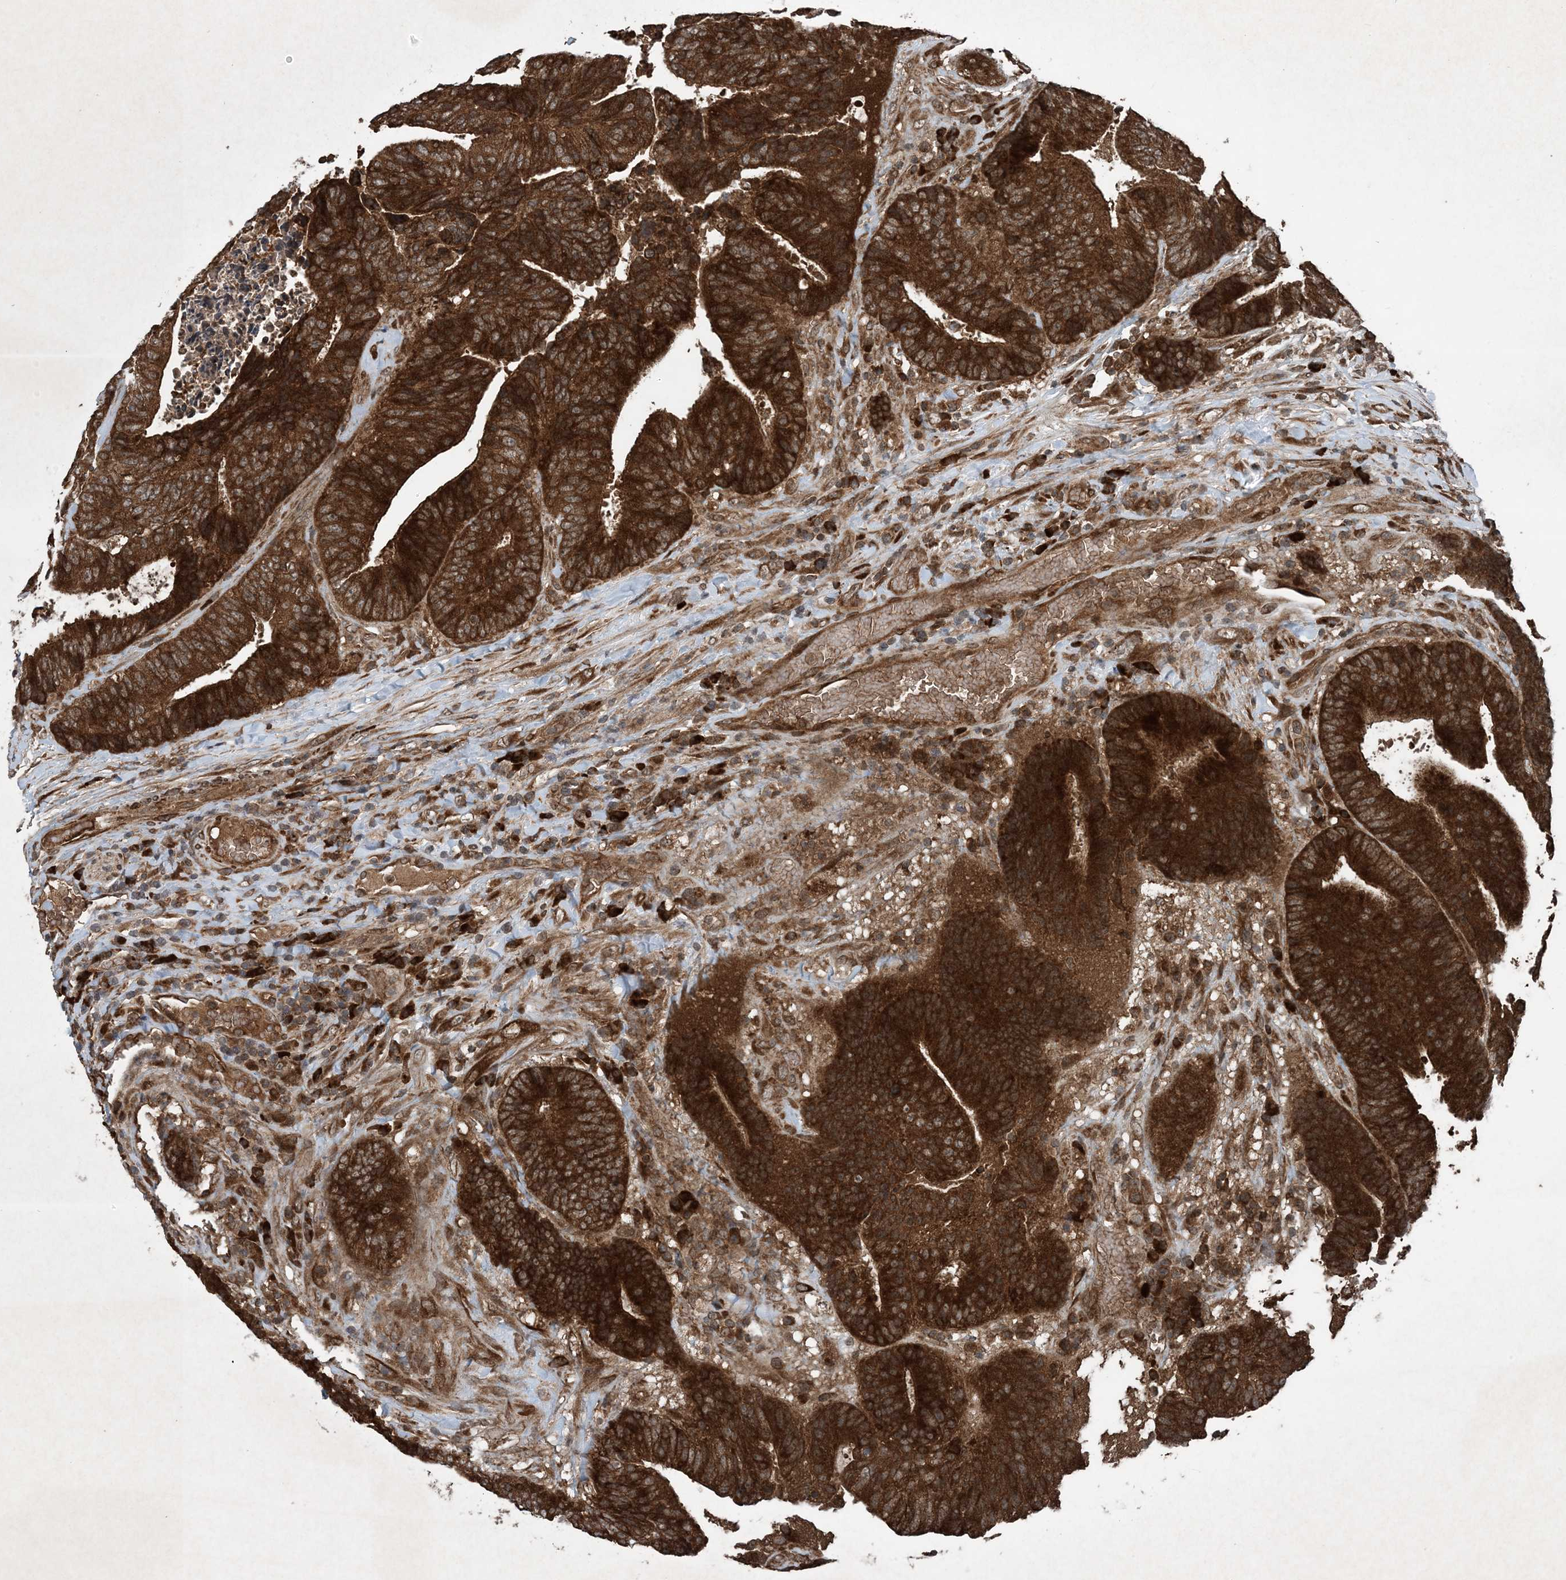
{"staining": {"intensity": "strong", "quantity": ">75%", "location": "cytoplasmic/membranous"}, "tissue": "colorectal cancer", "cell_type": "Tumor cells", "image_type": "cancer", "snomed": [{"axis": "morphology", "description": "Adenocarcinoma, NOS"}, {"axis": "topography", "description": "Rectum"}], "caption": "This is a histology image of immunohistochemistry staining of colorectal adenocarcinoma, which shows strong staining in the cytoplasmic/membranous of tumor cells.", "gene": "GNG5", "patient": {"sex": "male", "age": 72}}